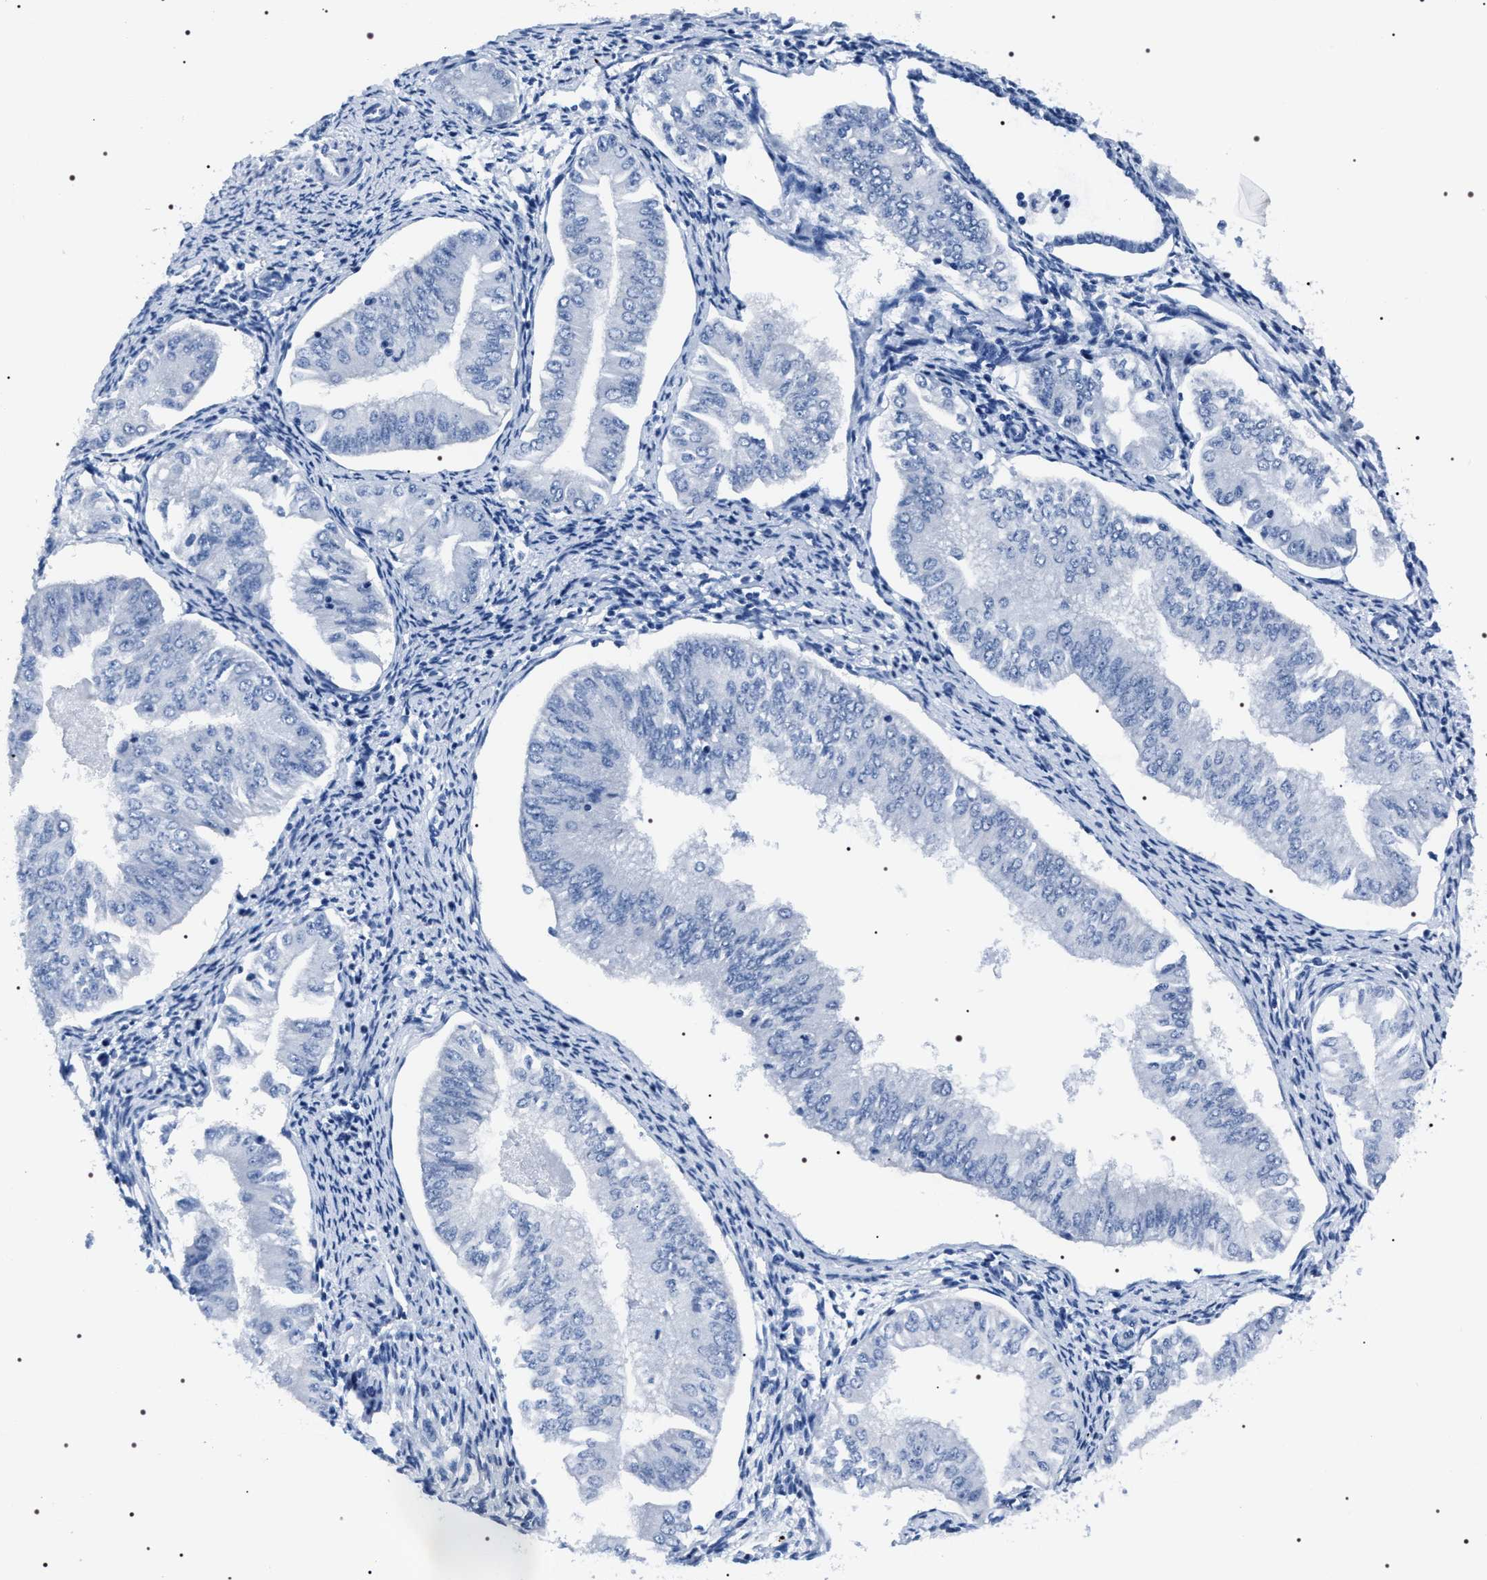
{"staining": {"intensity": "negative", "quantity": "none", "location": "none"}, "tissue": "endometrial cancer", "cell_type": "Tumor cells", "image_type": "cancer", "snomed": [{"axis": "morphology", "description": "Normal tissue, NOS"}, {"axis": "morphology", "description": "Adenocarcinoma, NOS"}, {"axis": "topography", "description": "Endometrium"}], "caption": "IHC histopathology image of endometrial cancer stained for a protein (brown), which demonstrates no positivity in tumor cells.", "gene": "ADH4", "patient": {"sex": "female", "age": 53}}